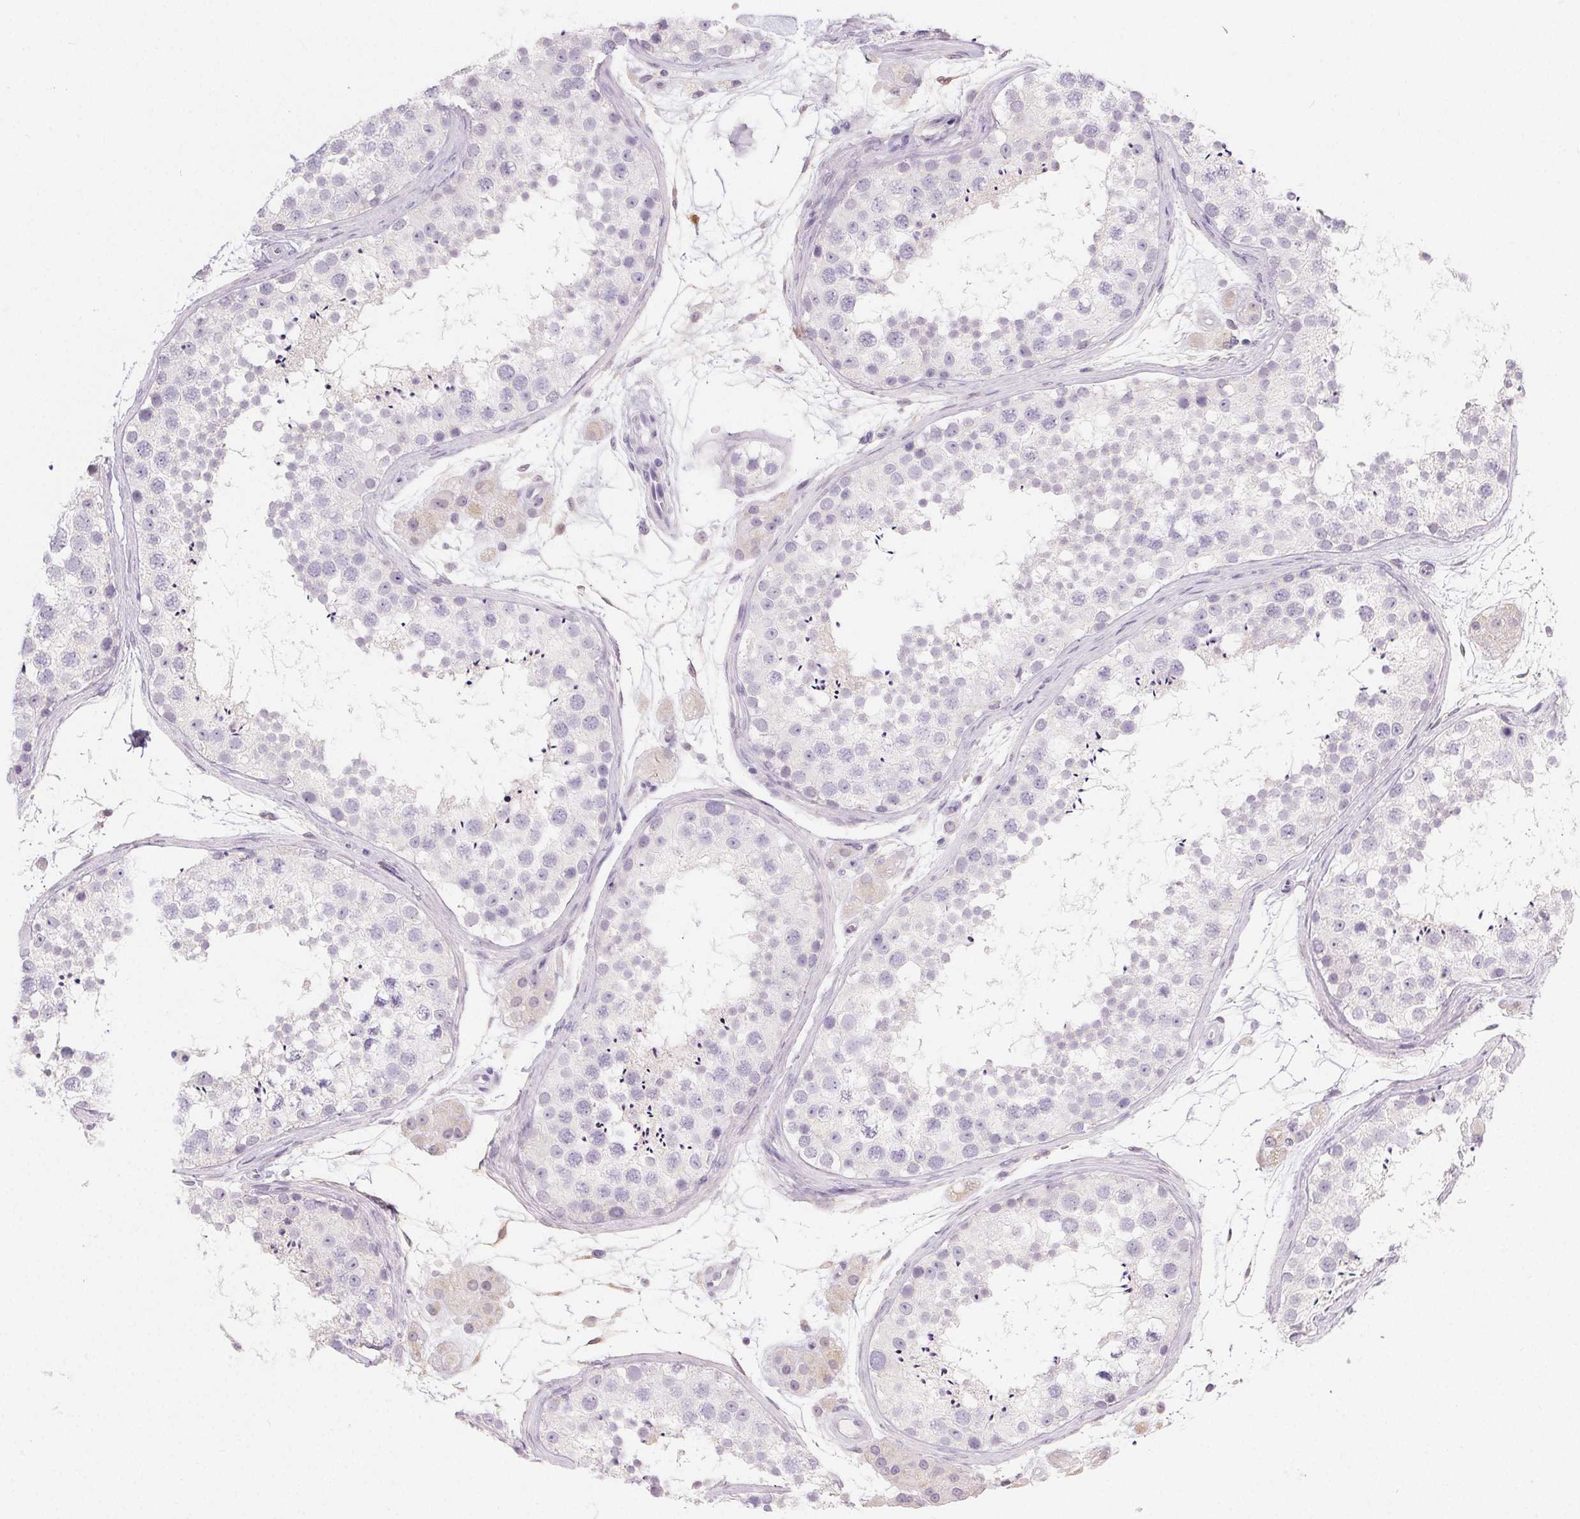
{"staining": {"intensity": "negative", "quantity": "none", "location": "none"}, "tissue": "testis", "cell_type": "Cells in seminiferous ducts", "image_type": "normal", "snomed": [{"axis": "morphology", "description": "Normal tissue, NOS"}, {"axis": "topography", "description": "Testis"}], "caption": "This is an immunohistochemistry micrograph of normal human testis. There is no positivity in cells in seminiferous ducts.", "gene": "MIOX", "patient": {"sex": "male", "age": 41}}